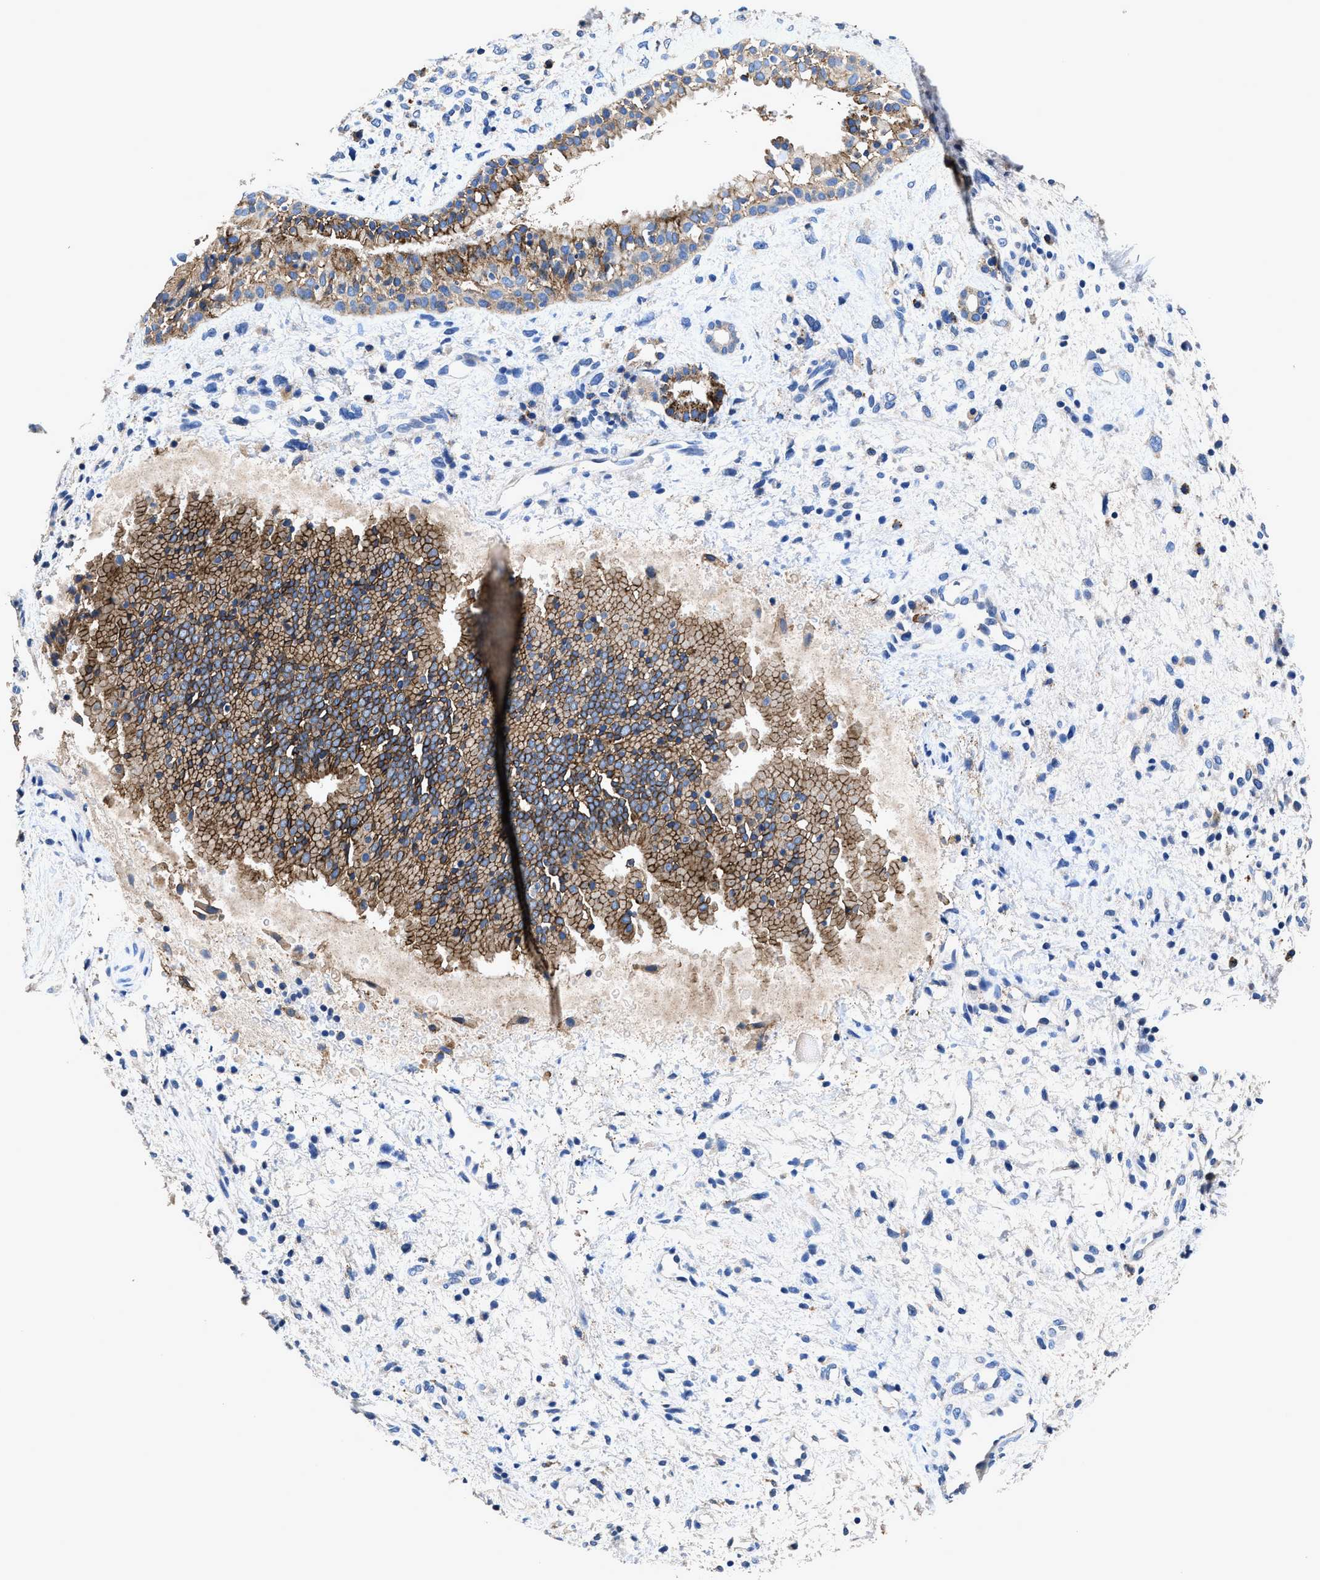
{"staining": {"intensity": "moderate", "quantity": ">75%", "location": "cytoplasmic/membranous"}, "tissue": "nasopharynx", "cell_type": "Respiratory epithelial cells", "image_type": "normal", "snomed": [{"axis": "morphology", "description": "Normal tissue, NOS"}, {"axis": "topography", "description": "Nasopharynx"}], "caption": "A brown stain labels moderate cytoplasmic/membranous staining of a protein in respiratory epithelial cells of unremarkable nasopharynx. Nuclei are stained in blue.", "gene": "UBR4", "patient": {"sex": "male", "age": 22}}